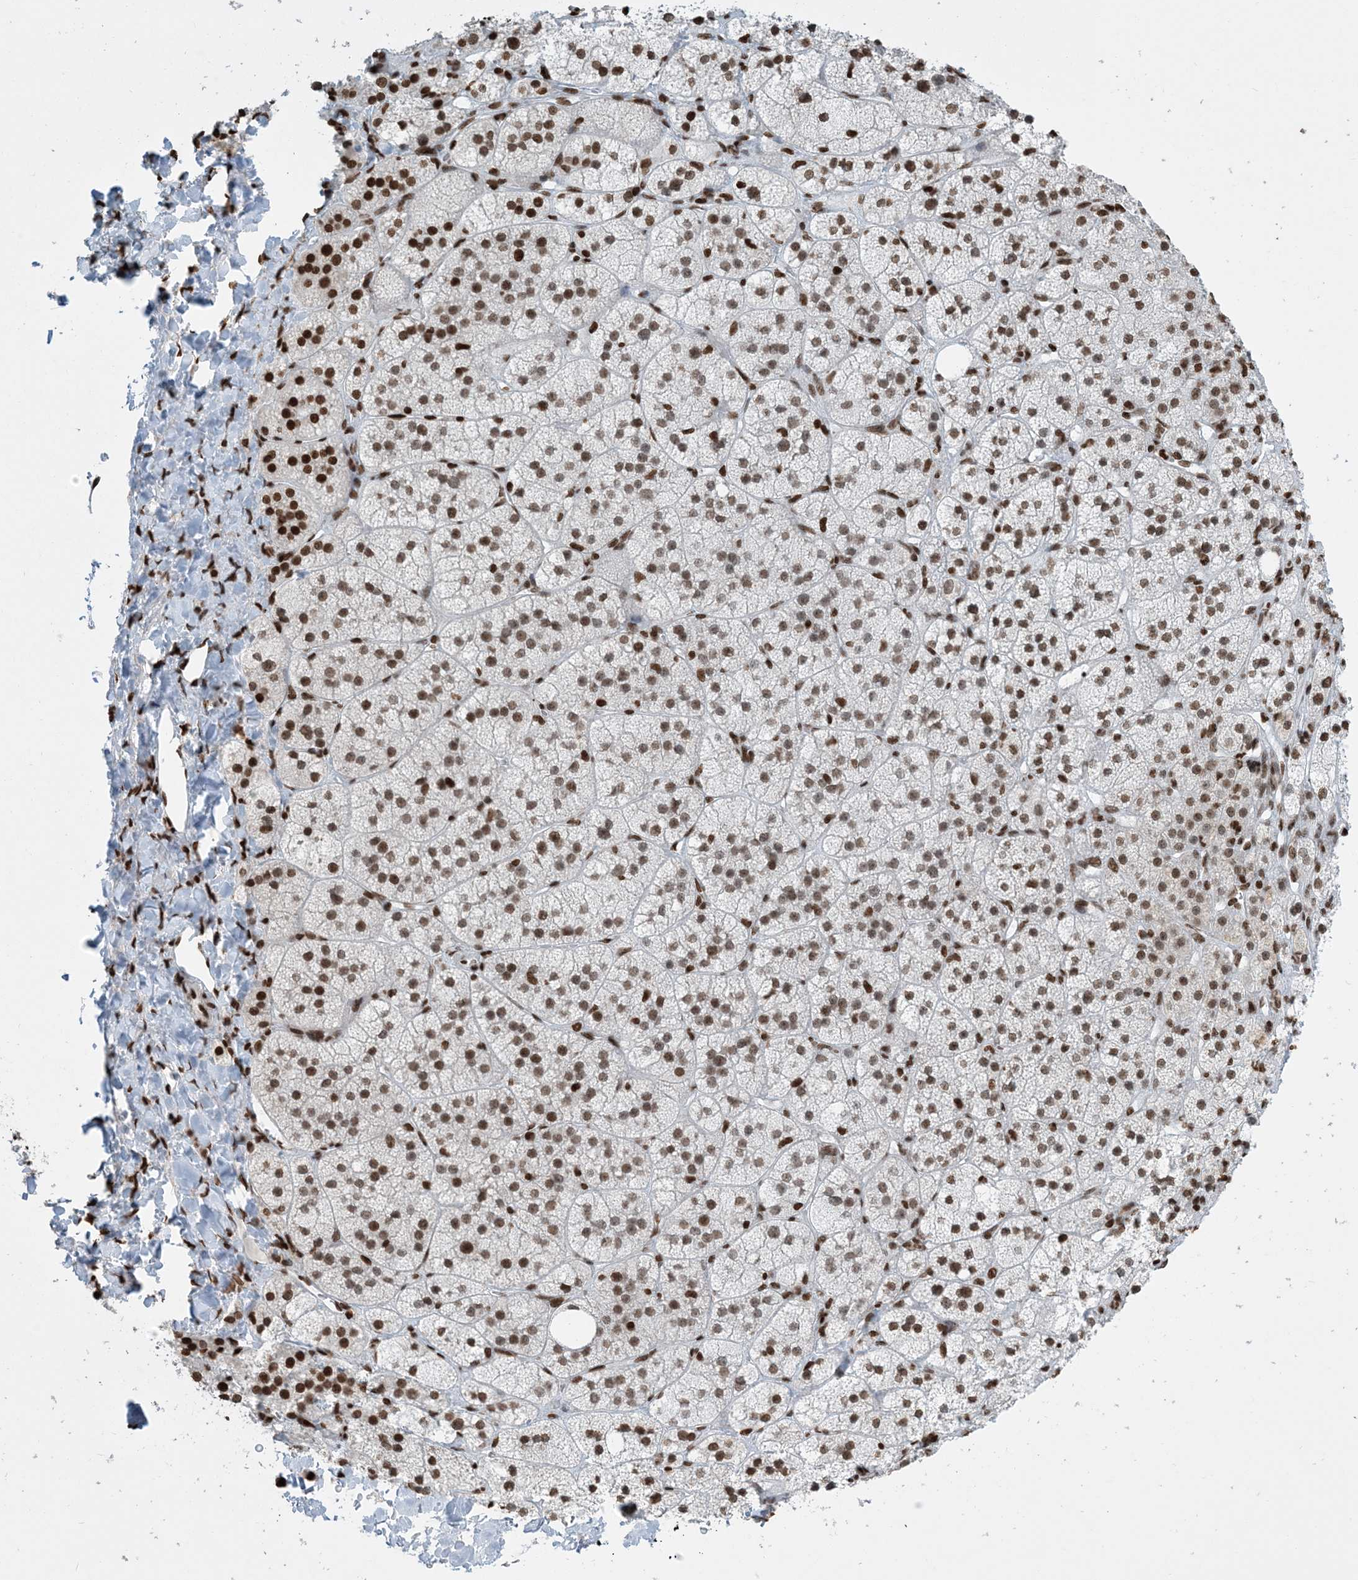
{"staining": {"intensity": "moderate", "quantity": ">75%", "location": "nuclear"}, "tissue": "adrenal gland", "cell_type": "Glandular cells", "image_type": "normal", "snomed": [{"axis": "morphology", "description": "Normal tissue, NOS"}, {"axis": "topography", "description": "Adrenal gland"}], "caption": "Immunohistochemistry (IHC) histopathology image of unremarkable adrenal gland stained for a protein (brown), which reveals medium levels of moderate nuclear expression in approximately >75% of glandular cells.", "gene": "H3", "patient": {"sex": "male", "age": 61}}